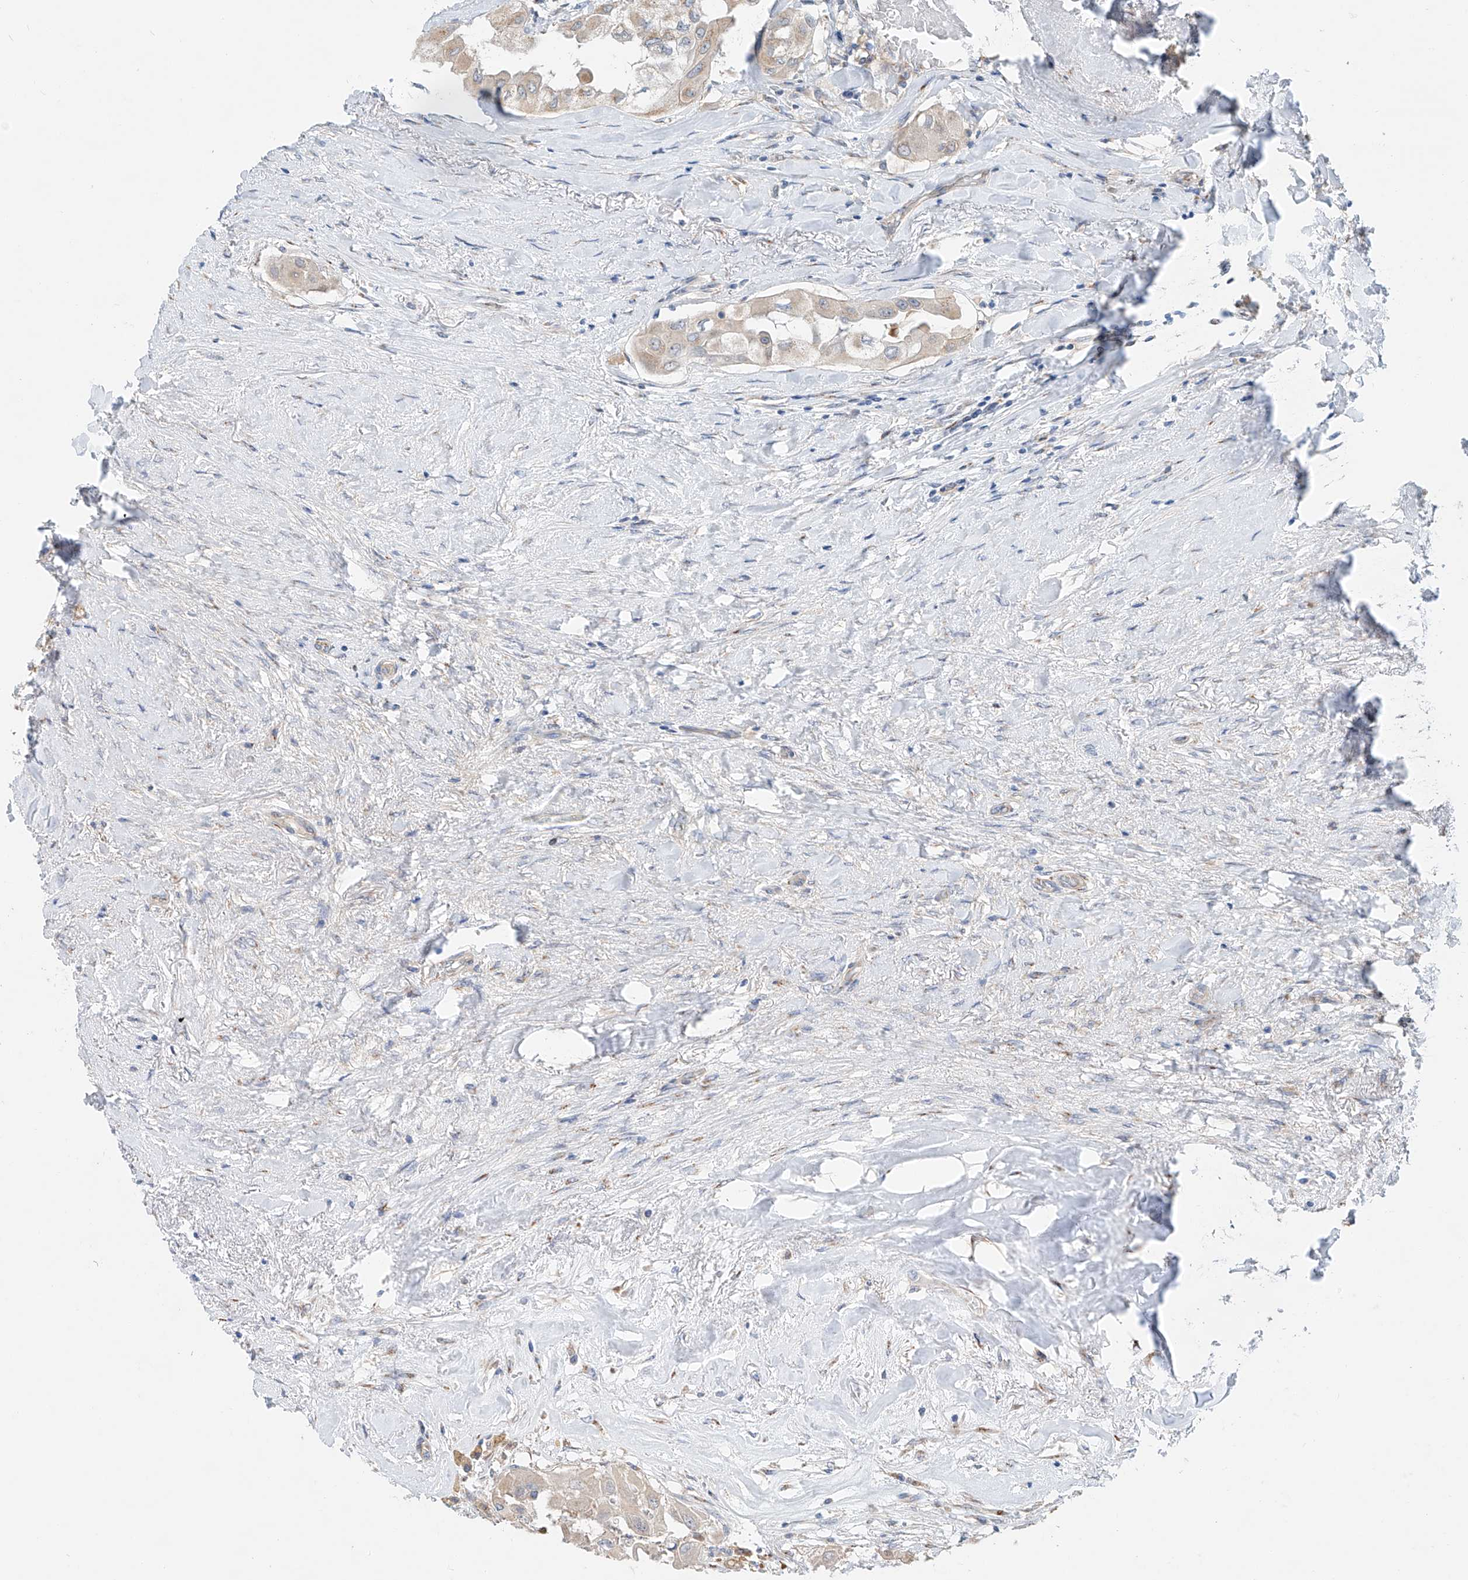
{"staining": {"intensity": "weak", "quantity": "25%-75%", "location": "cytoplasmic/membranous"}, "tissue": "thyroid cancer", "cell_type": "Tumor cells", "image_type": "cancer", "snomed": [{"axis": "morphology", "description": "Papillary adenocarcinoma, NOS"}, {"axis": "topography", "description": "Thyroid gland"}], "caption": "Thyroid papillary adenocarcinoma tissue displays weak cytoplasmic/membranous positivity in about 25%-75% of tumor cells Nuclei are stained in blue.", "gene": "SLC22A7", "patient": {"sex": "female", "age": 59}}